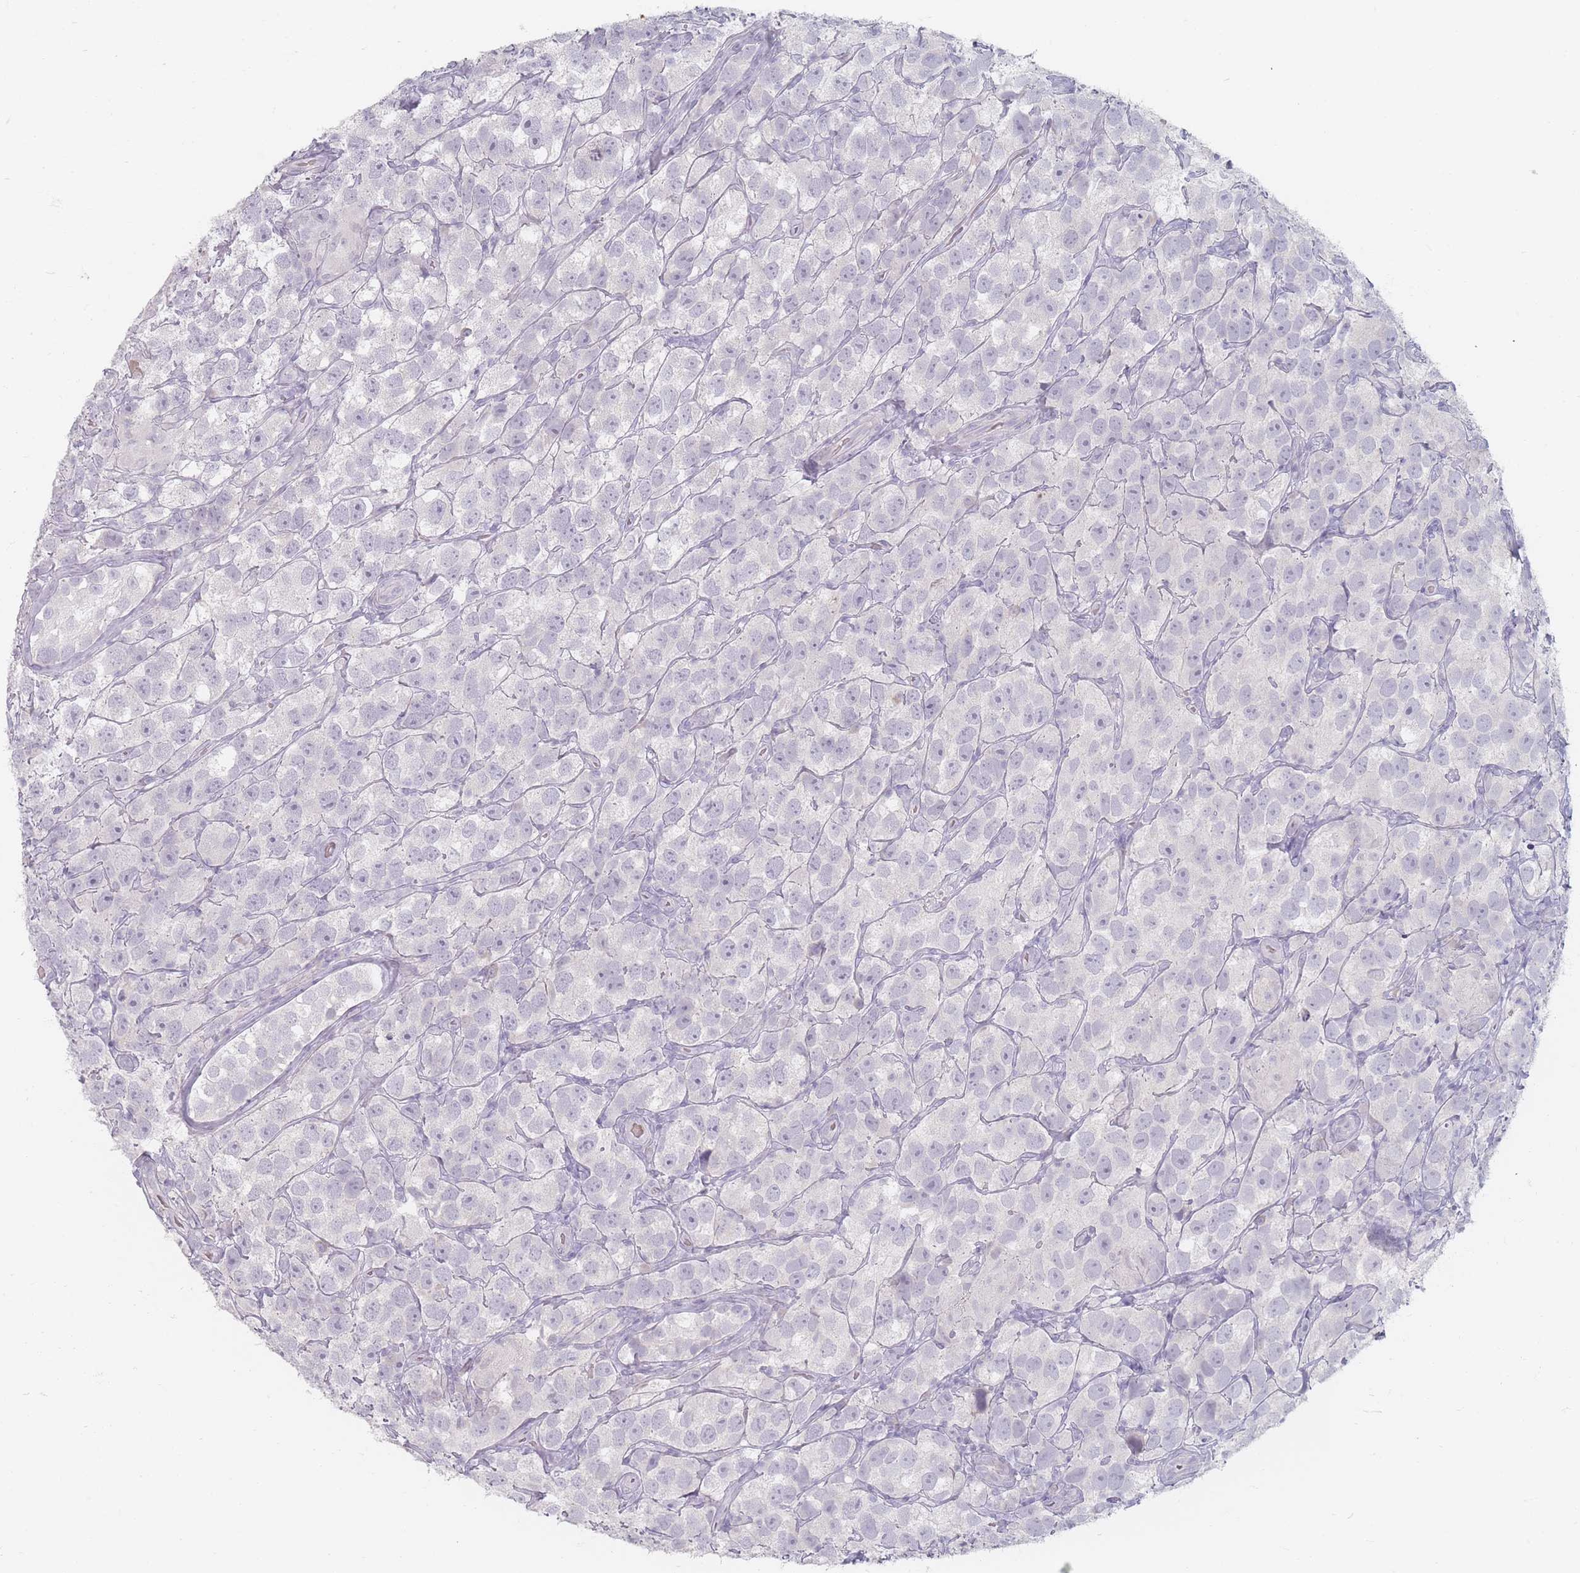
{"staining": {"intensity": "negative", "quantity": "none", "location": "none"}, "tissue": "testis cancer", "cell_type": "Tumor cells", "image_type": "cancer", "snomed": [{"axis": "morphology", "description": "Seminoma, NOS"}, {"axis": "topography", "description": "Testis"}], "caption": "This is an immunohistochemistry micrograph of human seminoma (testis). There is no staining in tumor cells.", "gene": "HELZ2", "patient": {"sex": "male", "age": 26}}